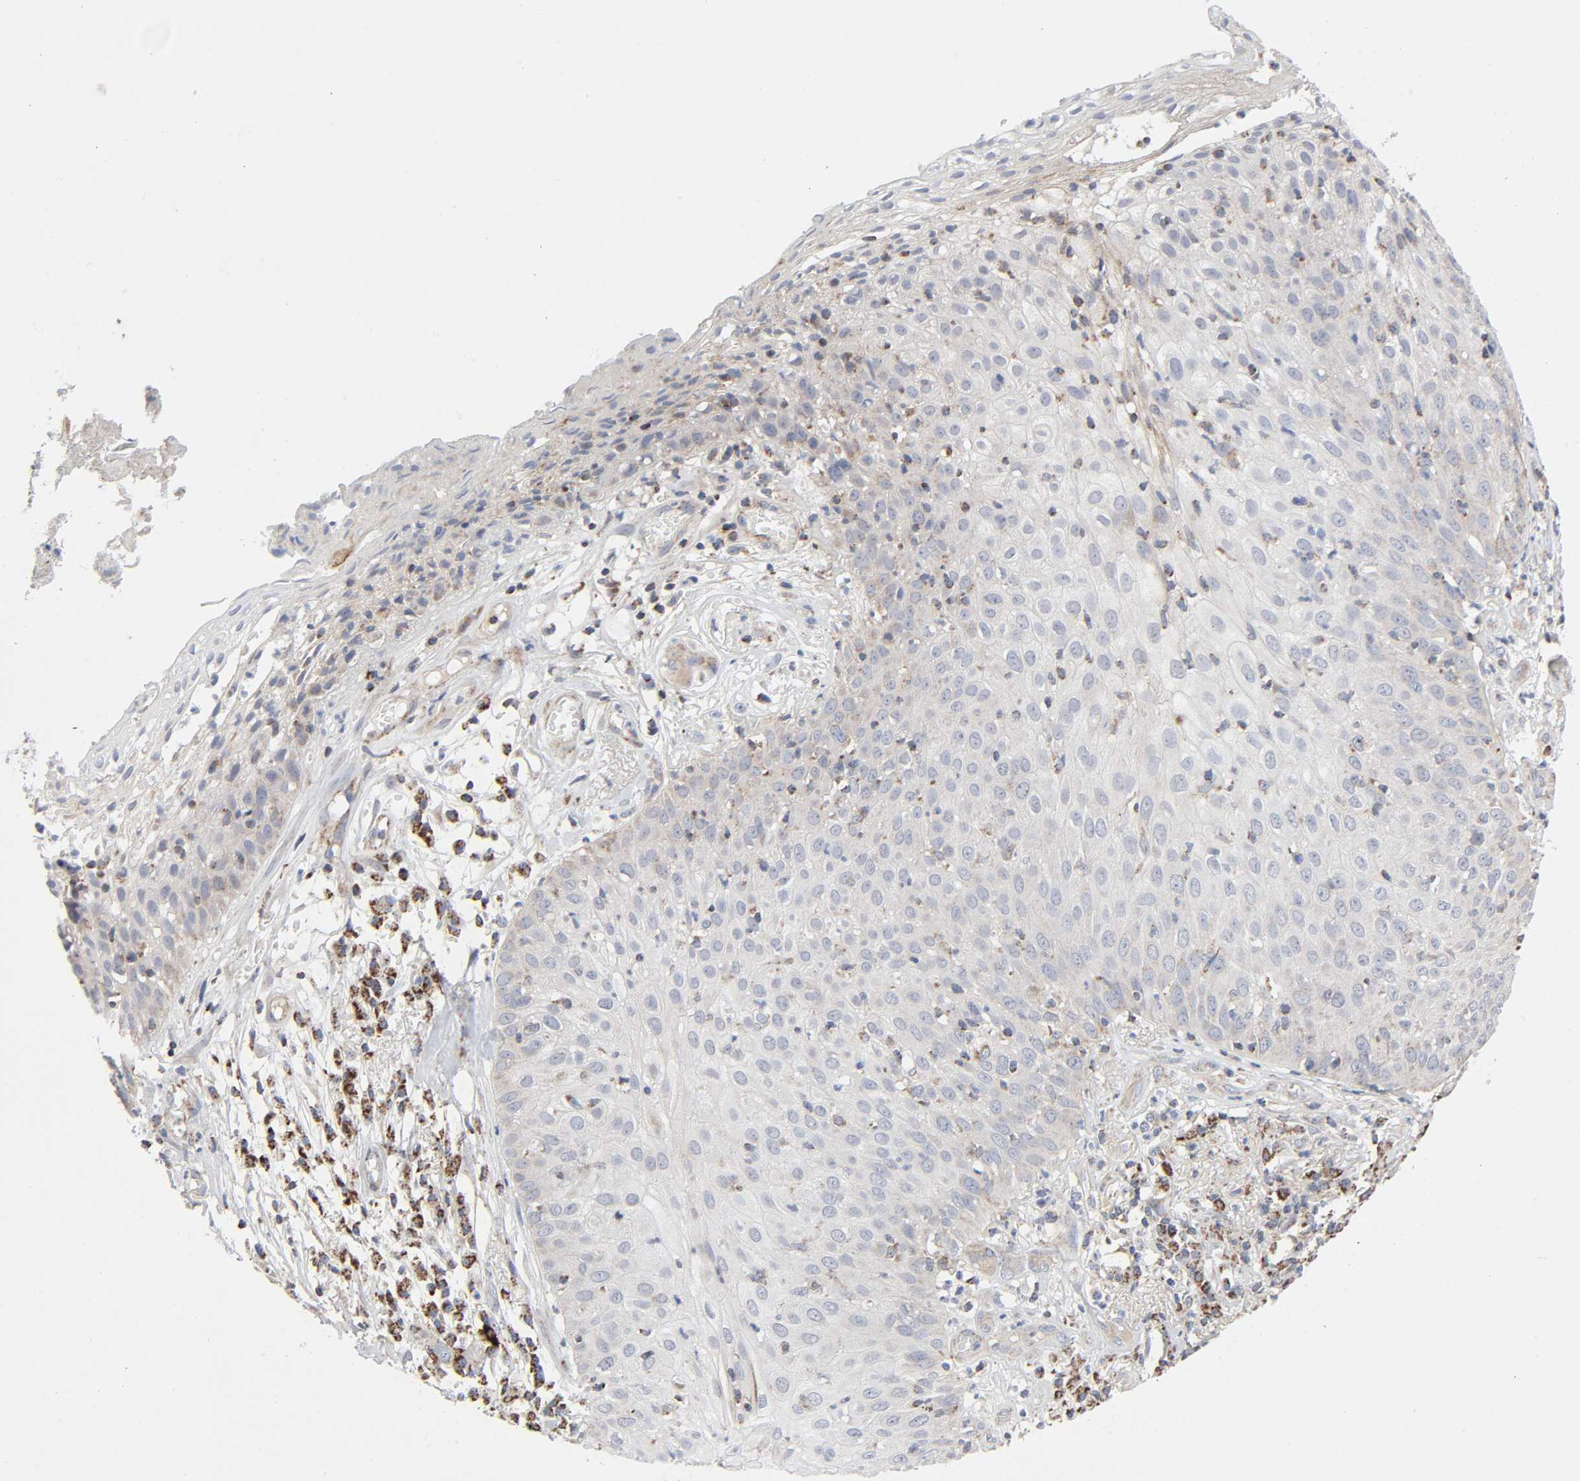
{"staining": {"intensity": "weak", "quantity": "<25%", "location": "cytoplasmic/membranous"}, "tissue": "skin cancer", "cell_type": "Tumor cells", "image_type": "cancer", "snomed": [{"axis": "morphology", "description": "Squamous cell carcinoma, NOS"}, {"axis": "topography", "description": "Skin"}], "caption": "A high-resolution photomicrograph shows IHC staining of skin cancer, which displays no significant expression in tumor cells.", "gene": "SYT16", "patient": {"sex": "male", "age": 65}}